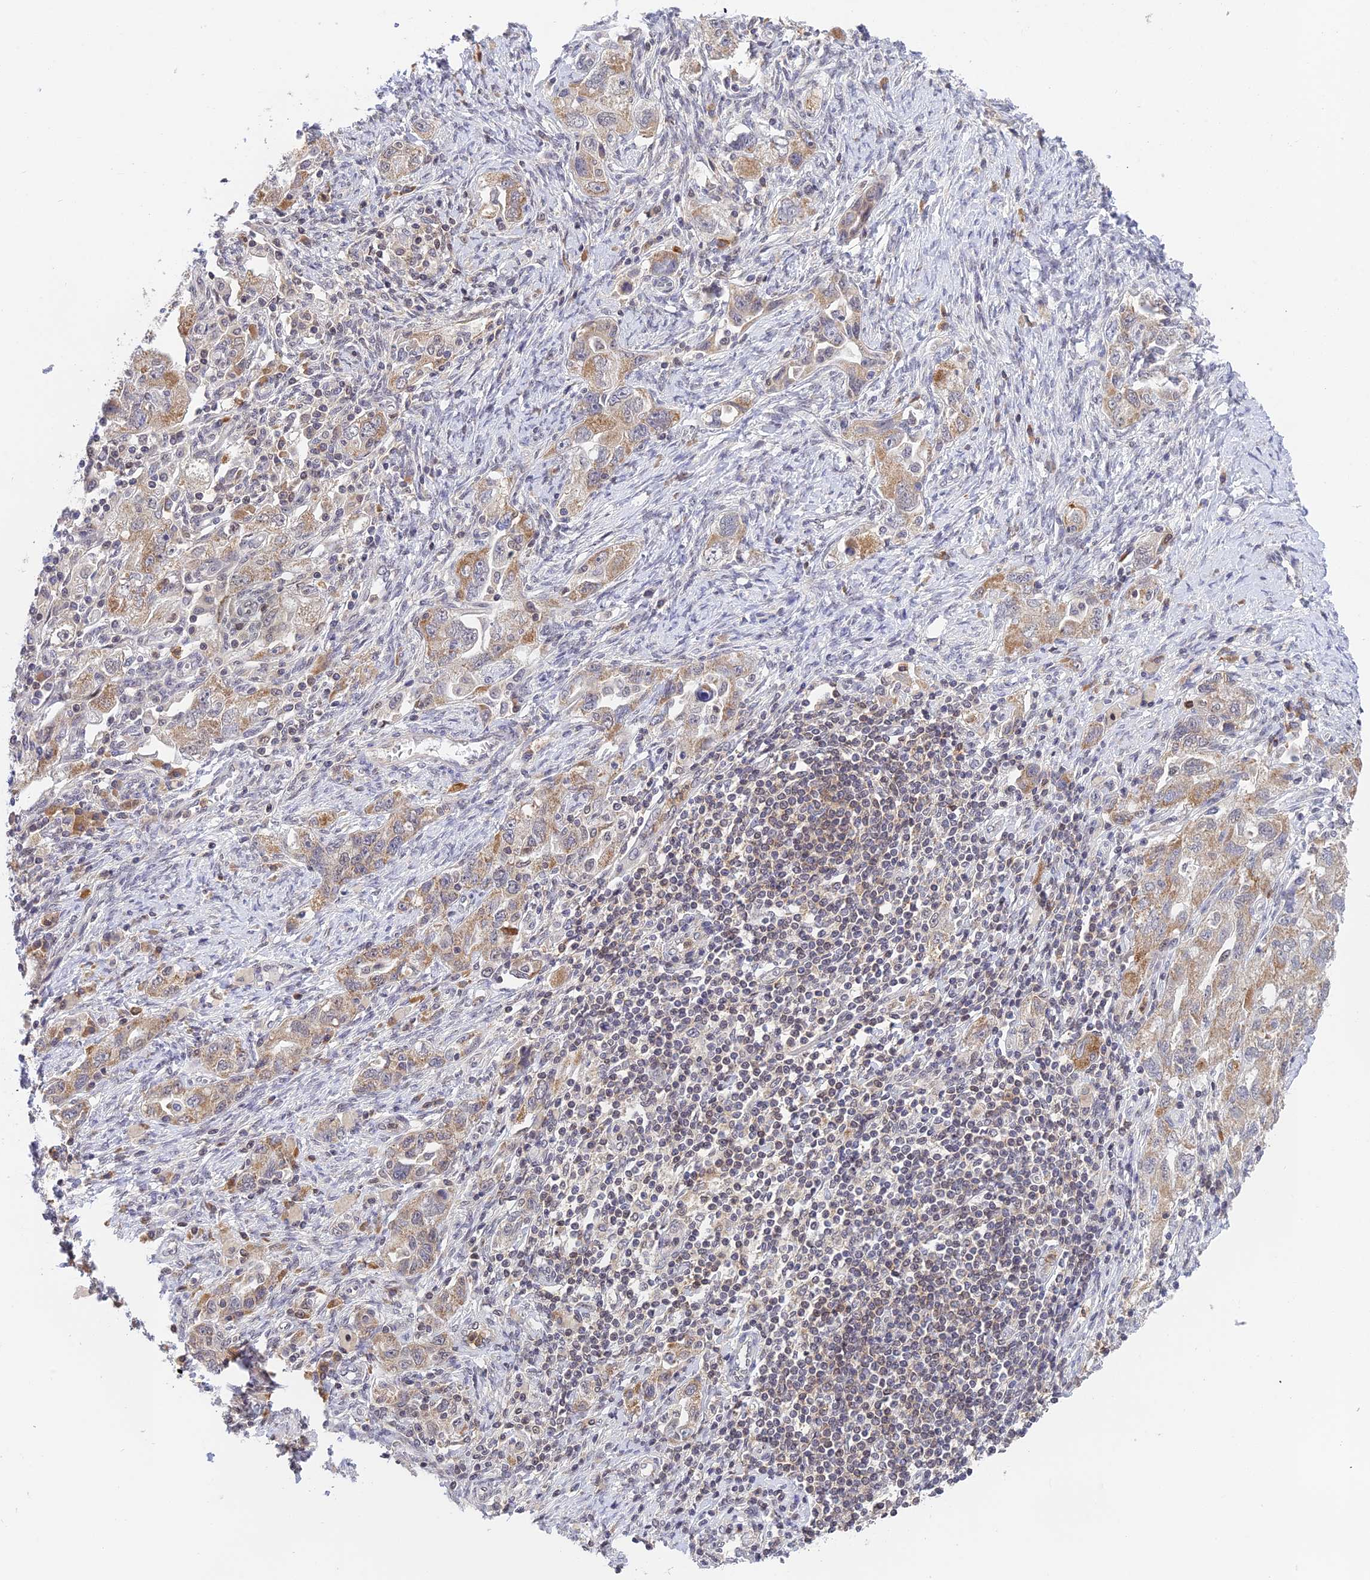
{"staining": {"intensity": "moderate", "quantity": "25%-75%", "location": "cytoplasmic/membranous"}, "tissue": "ovarian cancer", "cell_type": "Tumor cells", "image_type": "cancer", "snomed": [{"axis": "morphology", "description": "Carcinoma, NOS"}, {"axis": "morphology", "description": "Cystadenocarcinoma, serous, NOS"}, {"axis": "topography", "description": "Ovary"}], "caption": "A histopathology image of human ovarian carcinoma stained for a protein shows moderate cytoplasmic/membranous brown staining in tumor cells.", "gene": "PEX16", "patient": {"sex": "female", "age": 69}}